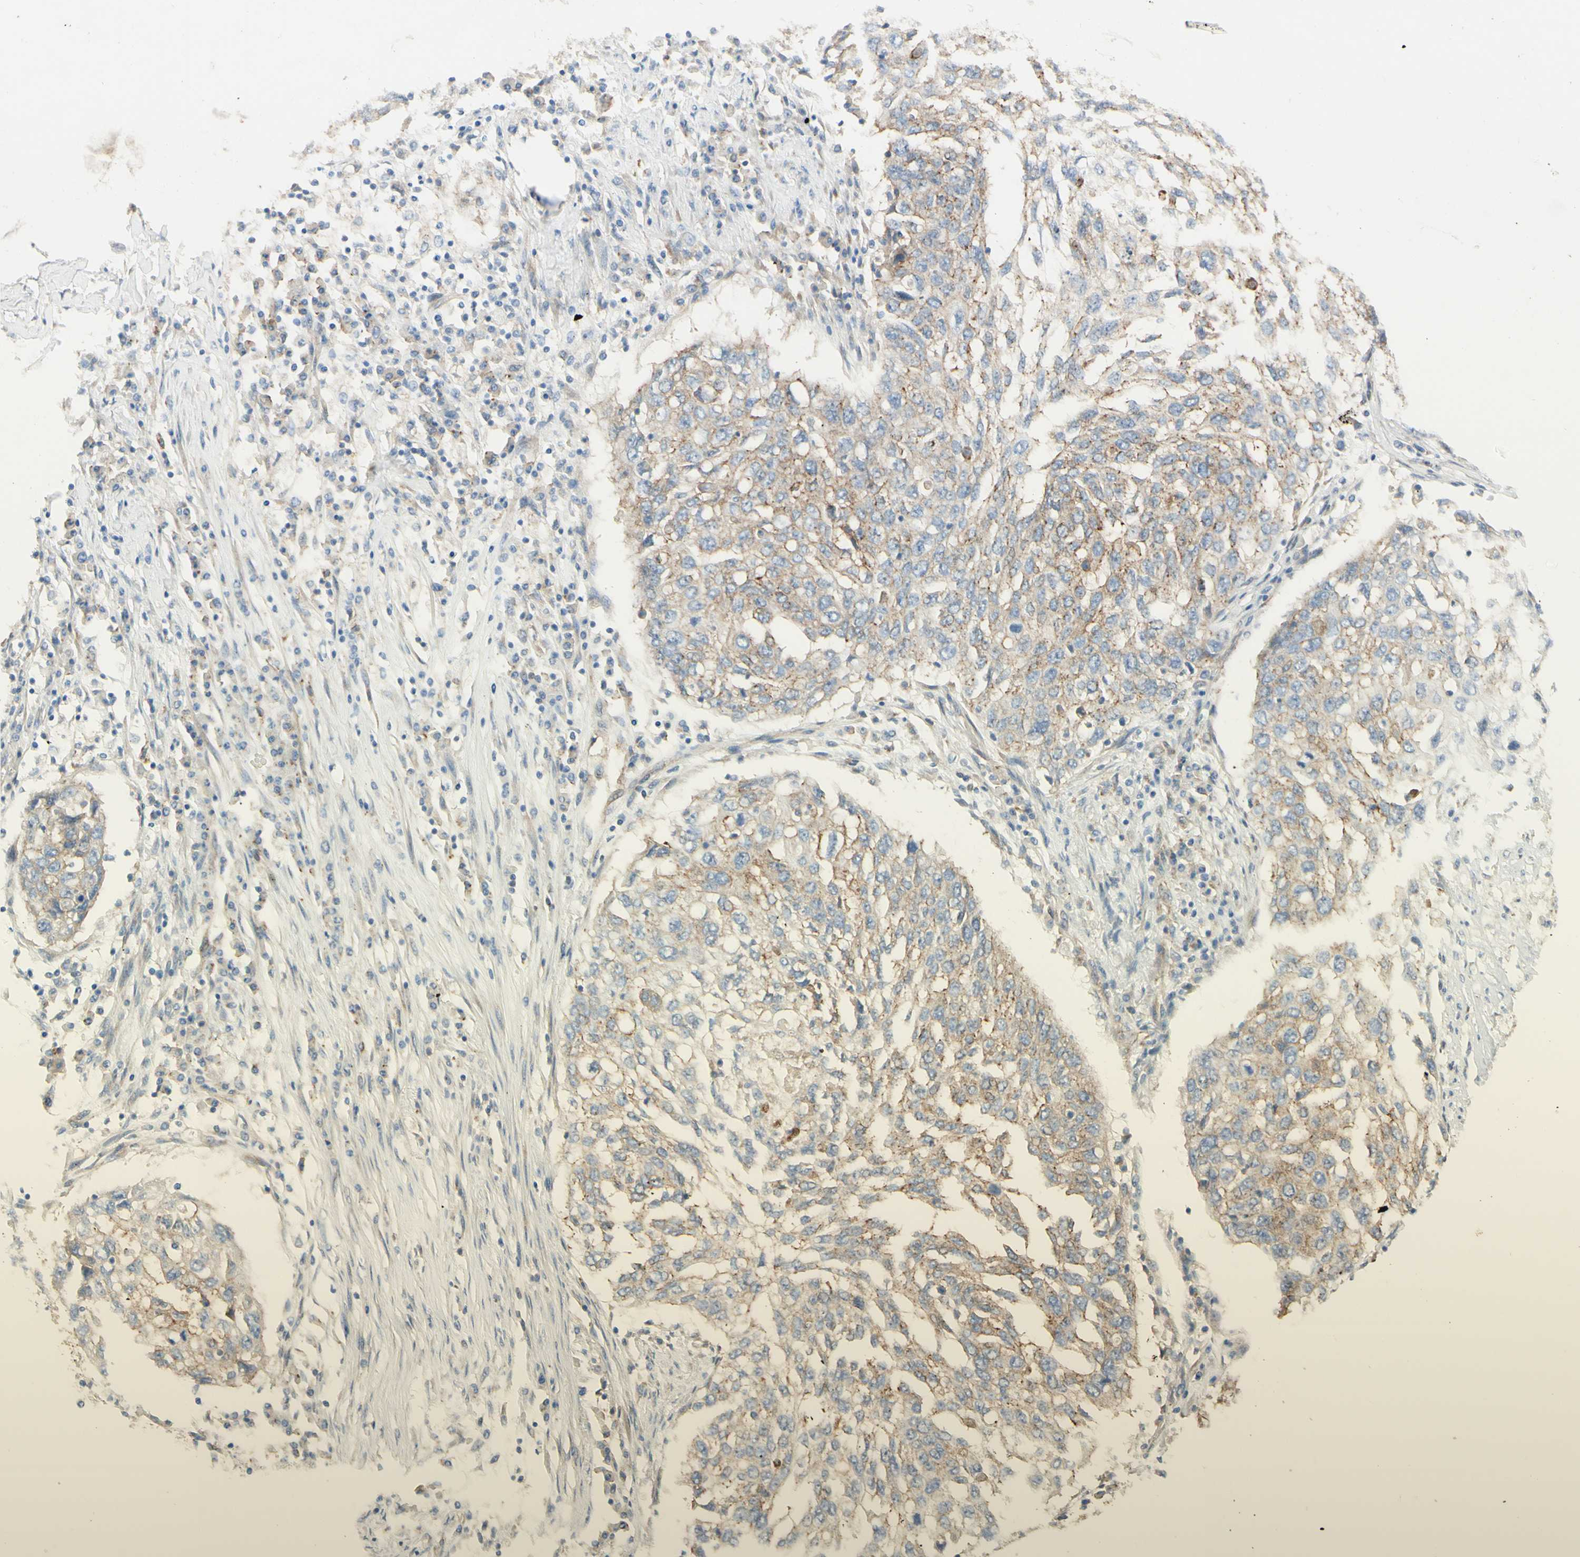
{"staining": {"intensity": "weak", "quantity": ">75%", "location": "cytoplasmic/membranous"}, "tissue": "lung cancer", "cell_type": "Tumor cells", "image_type": "cancer", "snomed": [{"axis": "morphology", "description": "Squamous cell carcinoma, NOS"}, {"axis": "topography", "description": "Lung"}], "caption": "Protein expression analysis of human squamous cell carcinoma (lung) reveals weak cytoplasmic/membranous staining in approximately >75% of tumor cells.", "gene": "RNF149", "patient": {"sex": "female", "age": 63}}